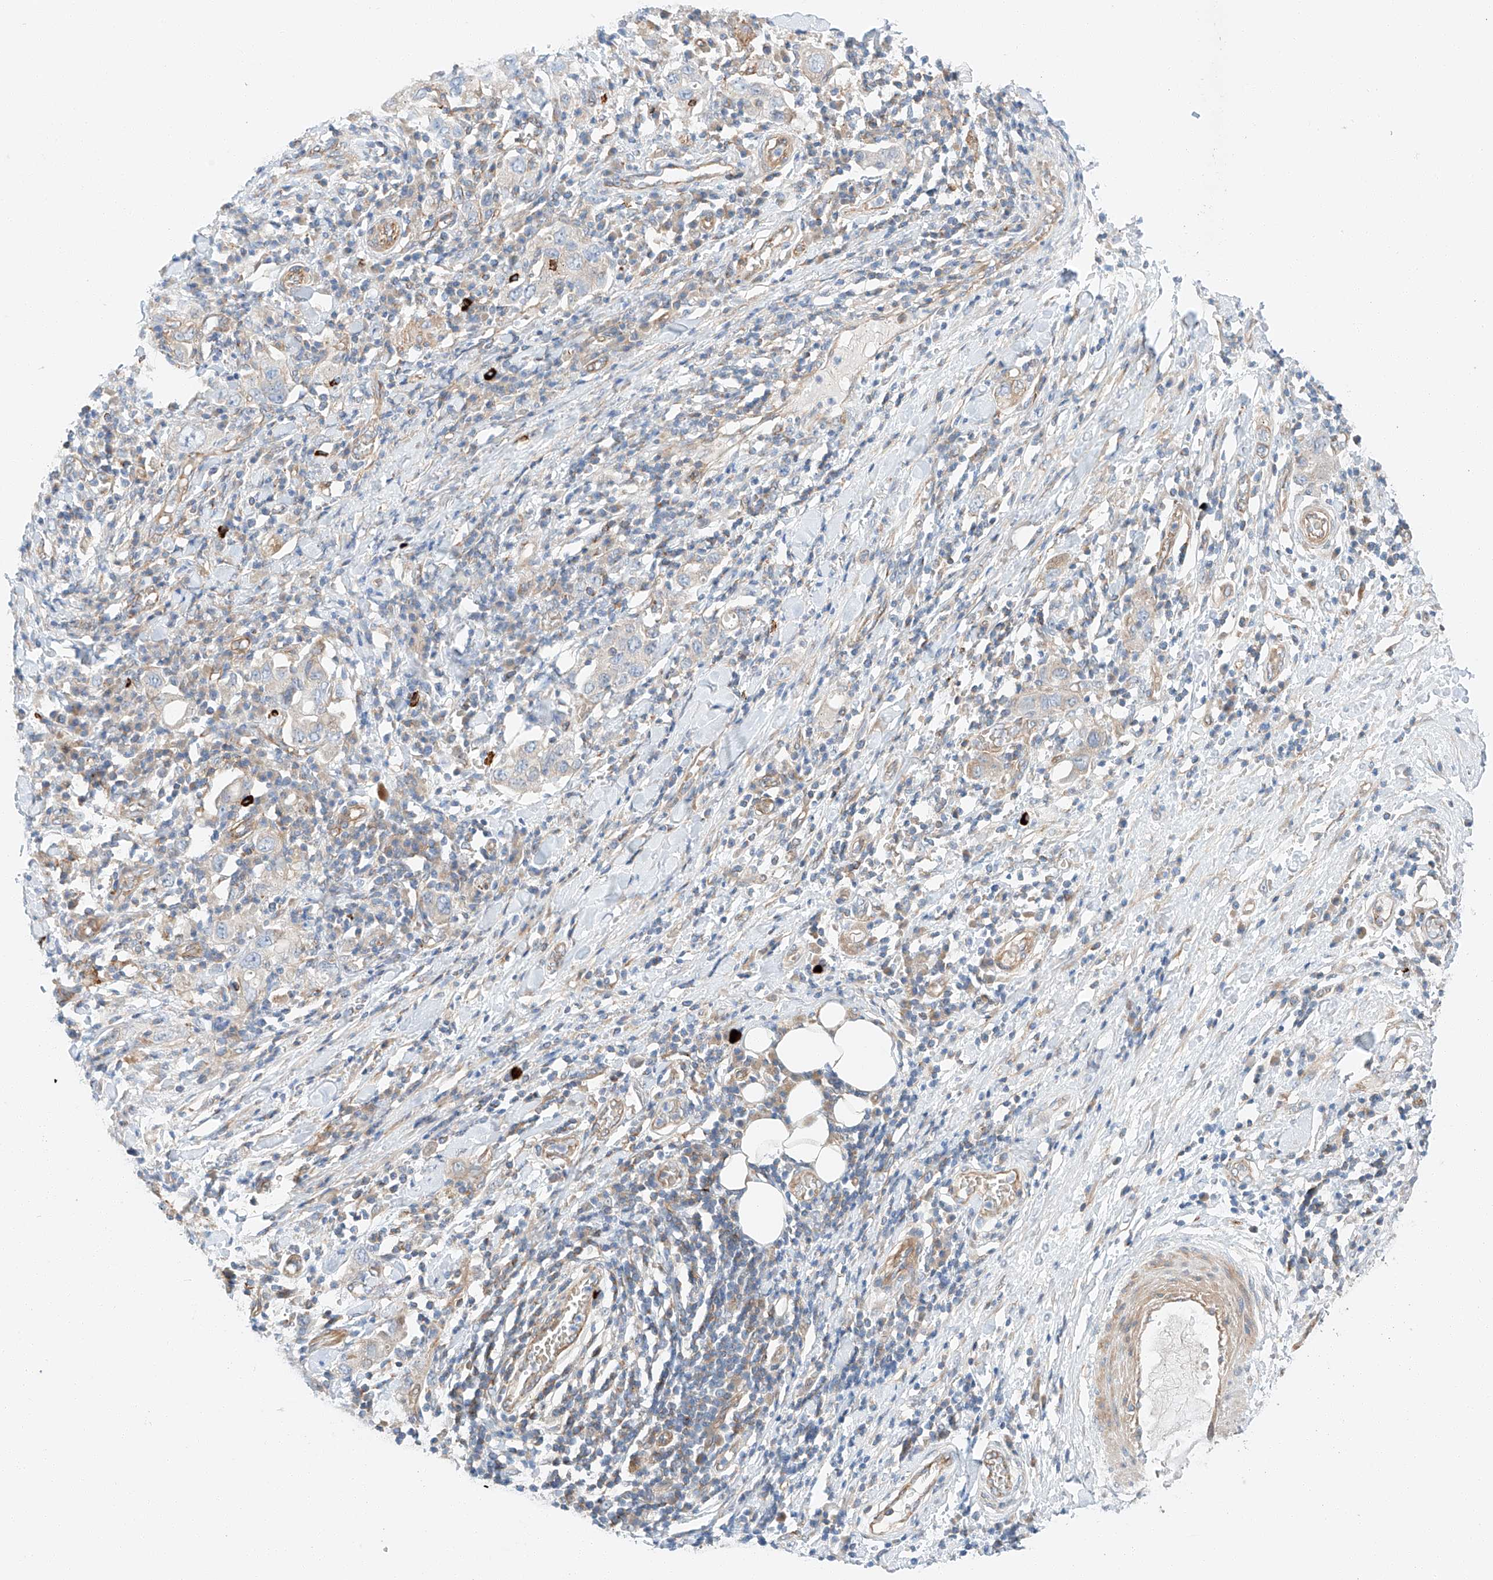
{"staining": {"intensity": "negative", "quantity": "none", "location": "none"}, "tissue": "stomach cancer", "cell_type": "Tumor cells", "image_type": "cancer", "snomed": [{"axis": "morphology", "description": "Adenocarcinoma, NOS"}, {"axis": "topography", "description": "Stomach, upper"}], "caption": "There is no significant expression in tumor cells of adenocarcinoma (stomach).", "gene": "MINDY4", "patient": {"sex": "male", "age": 62}}